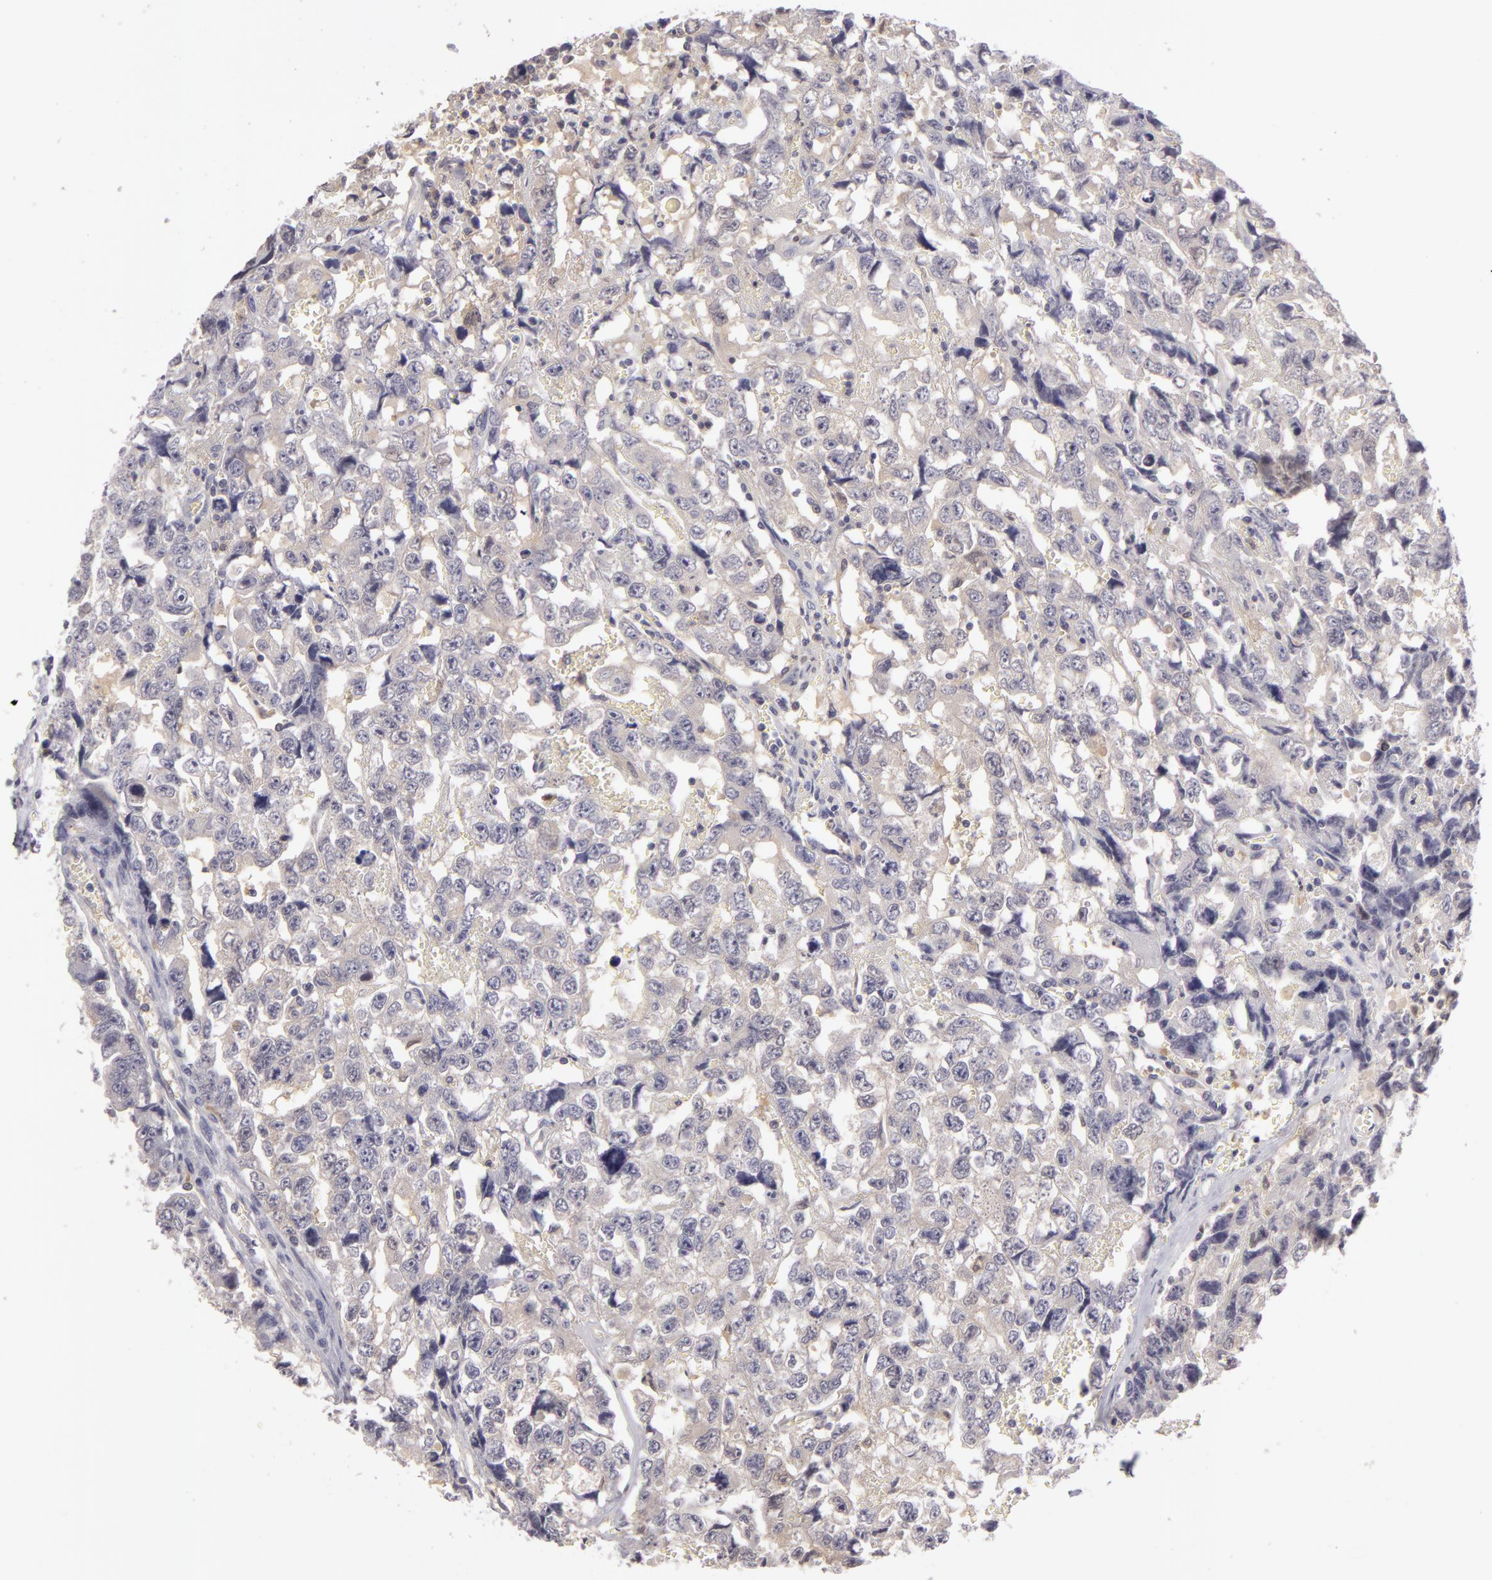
{"staining": {"intensity": "negative", "quantity": "none", "location": "none"}, "tissue": "testis cancer", "cell_type": "Tumor cells", "image_type": "cancer", "snomed": [{"axis": "morphology", "description": "Carcinoma, Embryonal, NOS"}, {"axis": "topography", "description": "Testis"}], "caption": "Protein analysis of testis cancer shows no significant positivity in tumor cells.", "gene": "GNPDA1", "patient": {"sex": "male", "age": 31}}